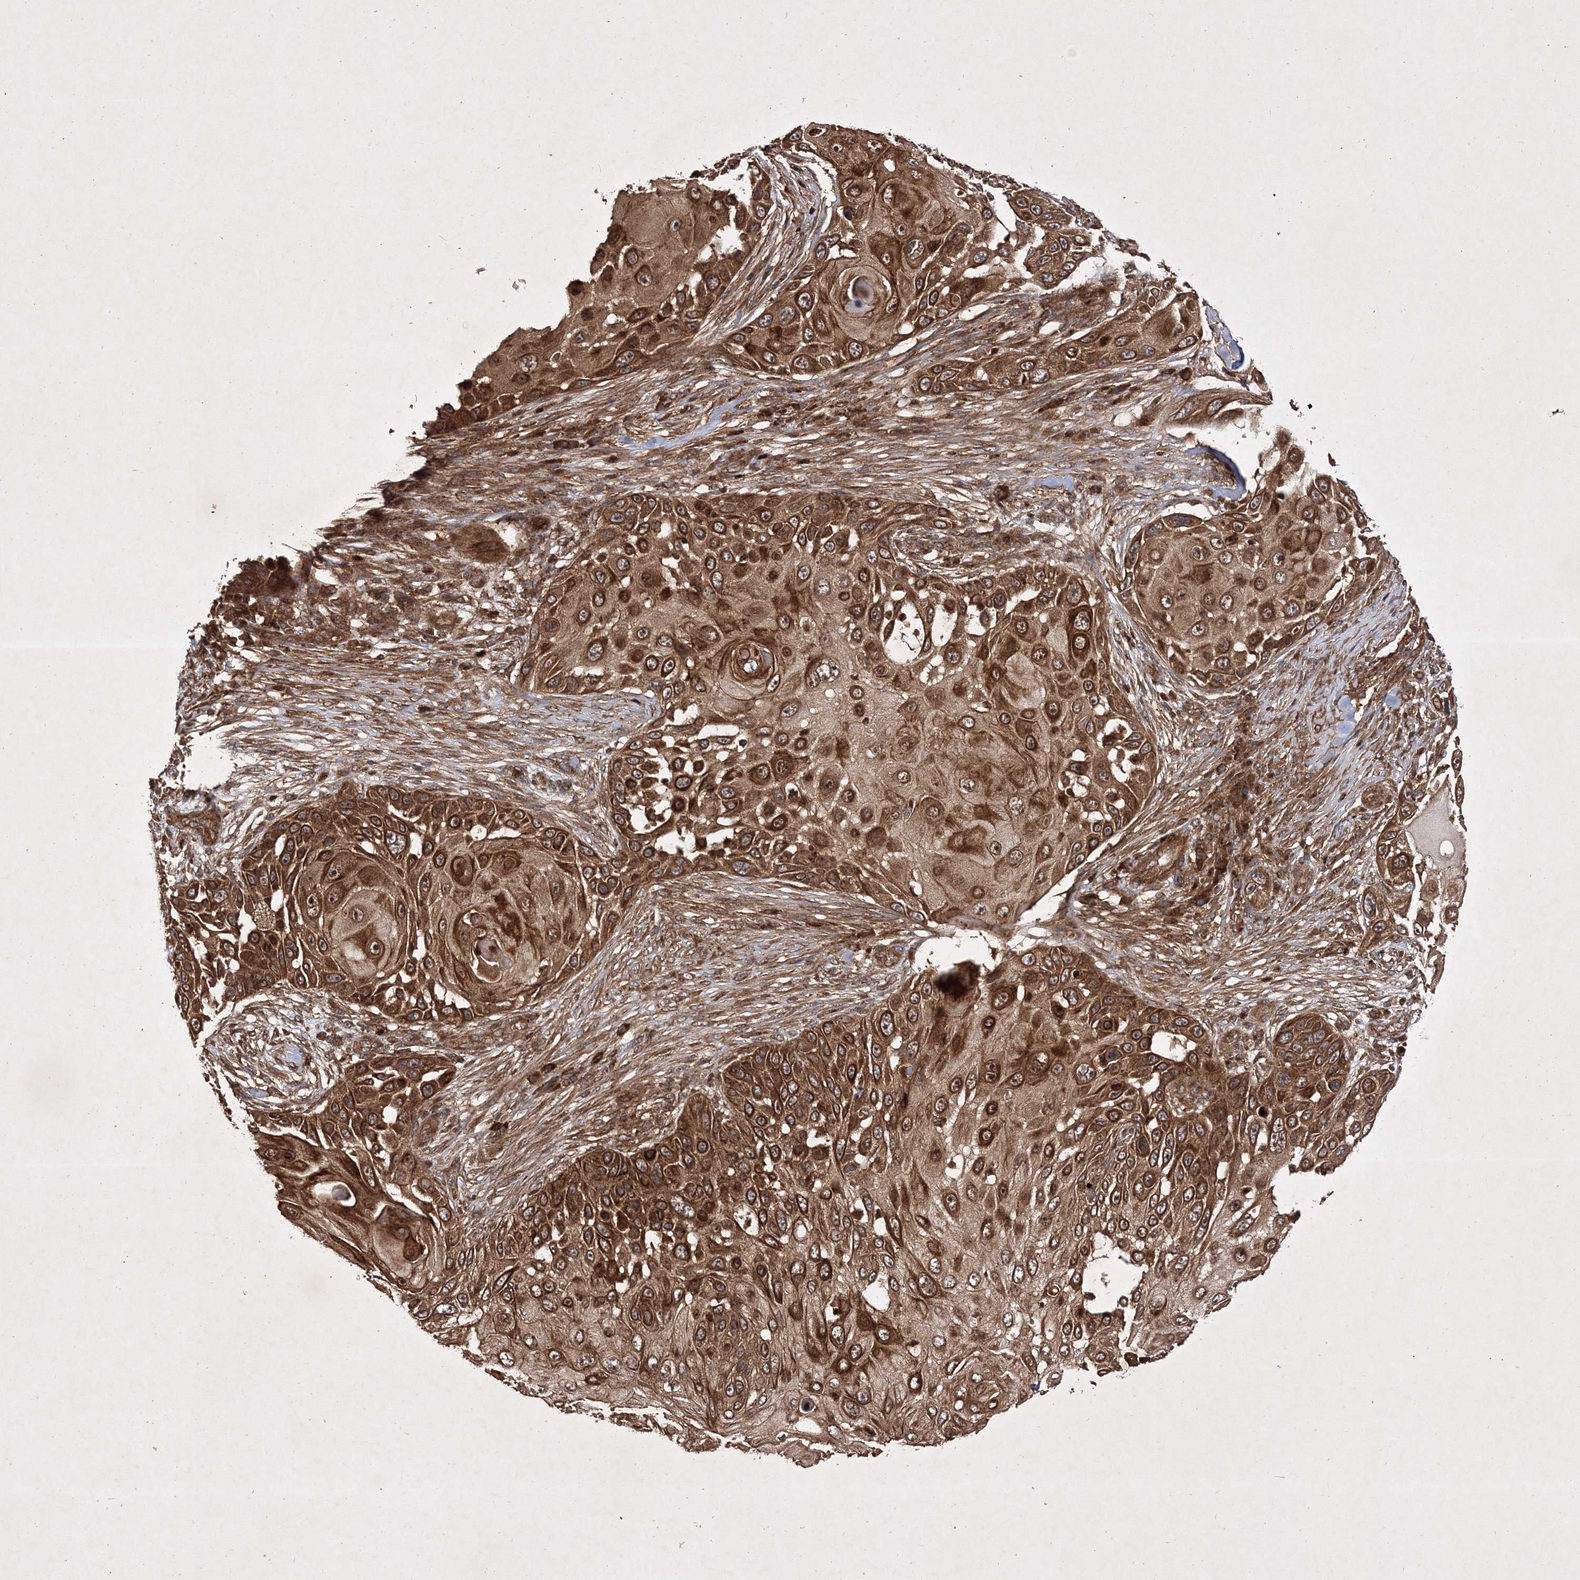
{"staining": {"intensity": "strong", "quantity": ">75%", "location": "cytoplasmic/membranous"}, "tissue": "skin cancer", "cell_type": "Tumor cells", "image_type": "cancer", "snomed": [{"axis": "morphology", "description": "Squamous cell carcinoma, NOS"}, {"axis": "topography", "description": "Skin"}], "caption": "Brown immunohistochemical staining in skin cancer reveals strong cytoplasmic/membranous positivity in approximately >75% of tumor cells. (IHC, brightfield microscopy, high magnification).", "gene": "DNAJC13", "patient": {"sex": "female", "age": 44}}